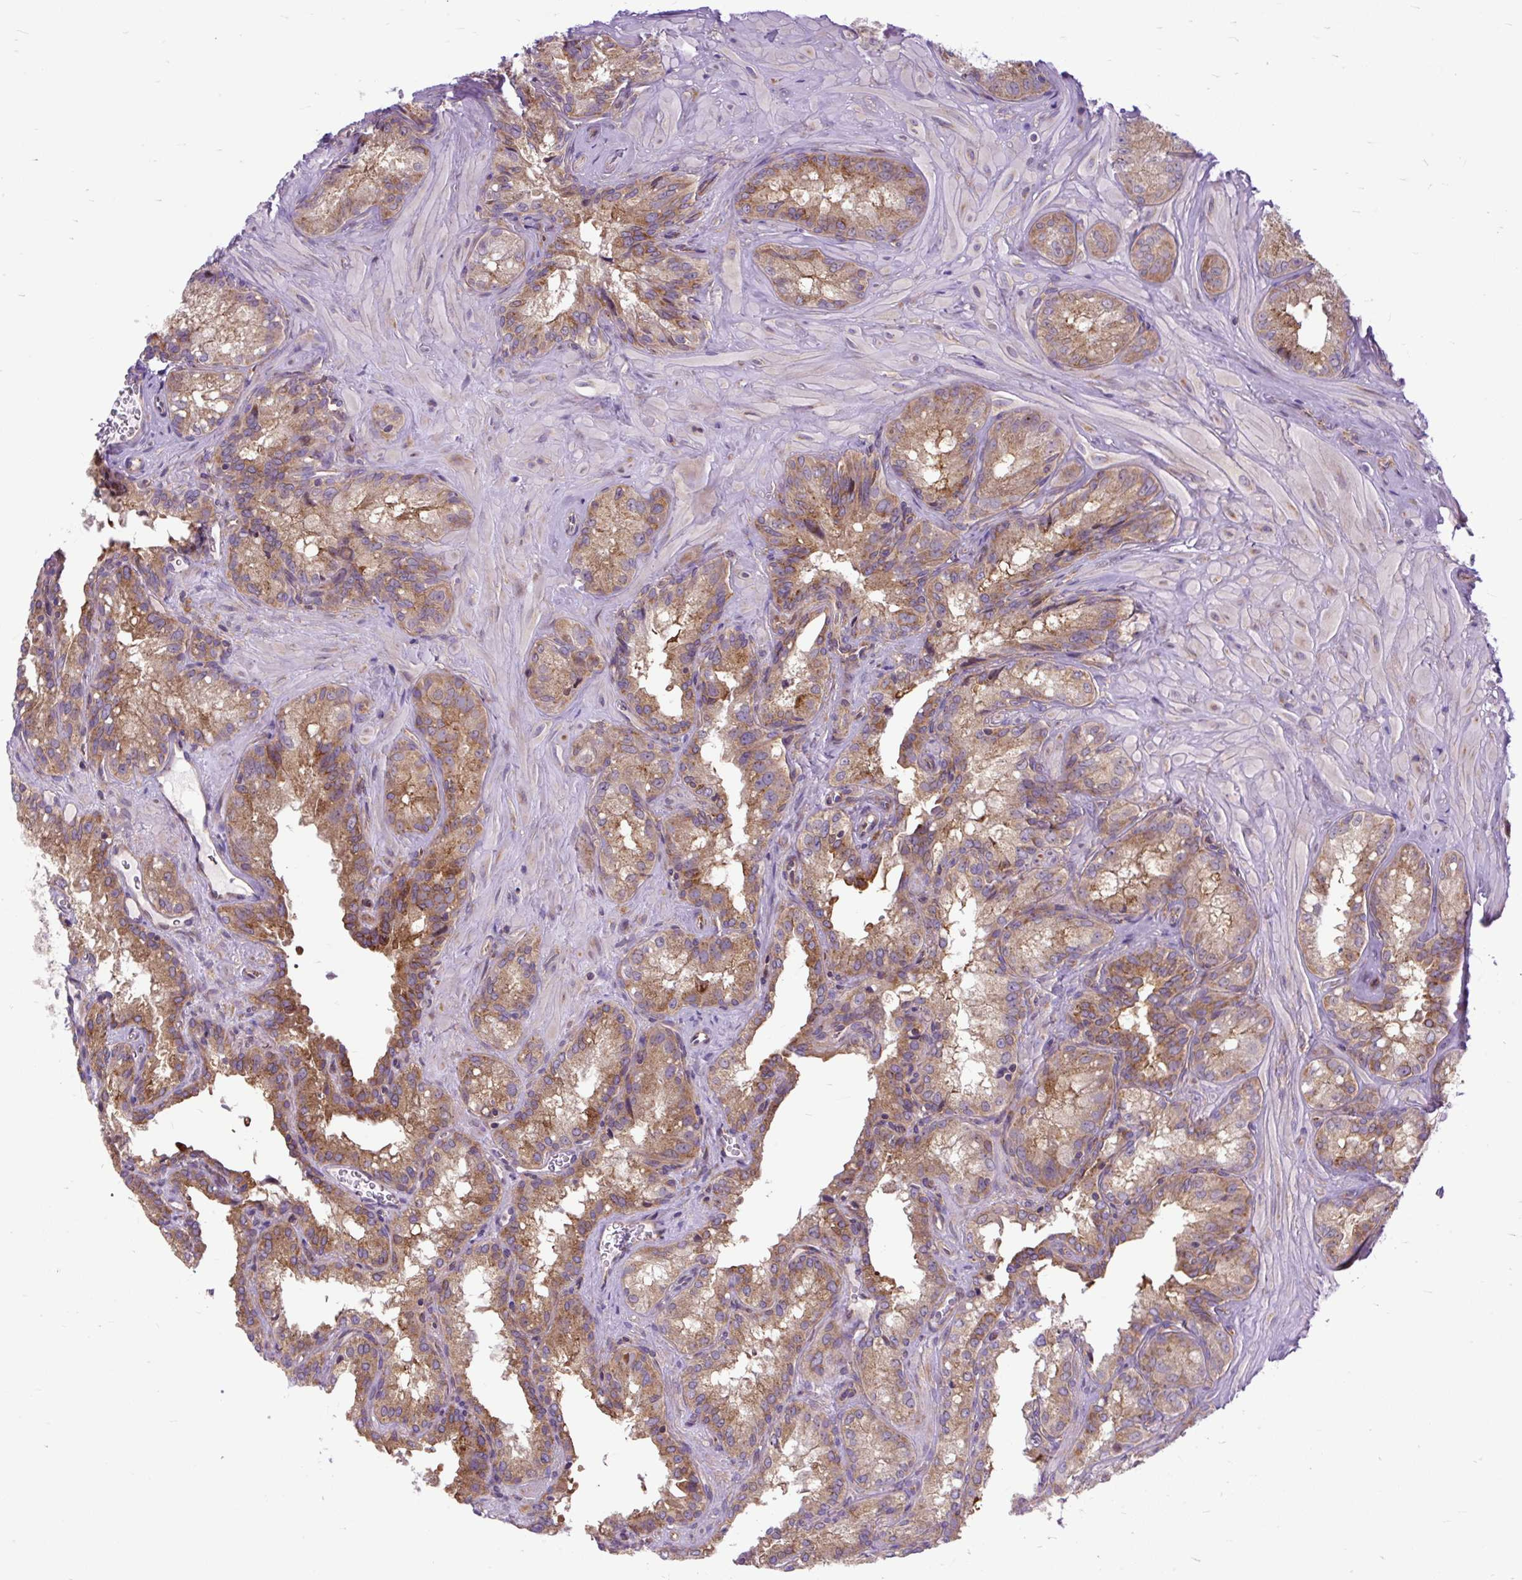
{"staining": {"intensity": "moderate", "quantity": "25%-75%", "location": "cytoplasmic/membranous"}, "tissue": "seminal vesicle", "cell_type": "Glandular cells", "image_type": "normal", "snomed": [{"axis": "morphology", "description": "Normal tissue, NOS"}, {"axis": "topography", "description": "Seminal veicle"}], "caption": "Protein analysis of unremarkable seminal vesicle displays moderate cytoplasmic/membranous staining in approximately 25%-75% of glandular cells. Nuclei are stained in blue.", "gene": "TRIM17", "patient": {"sex": "male", "age": 47}}